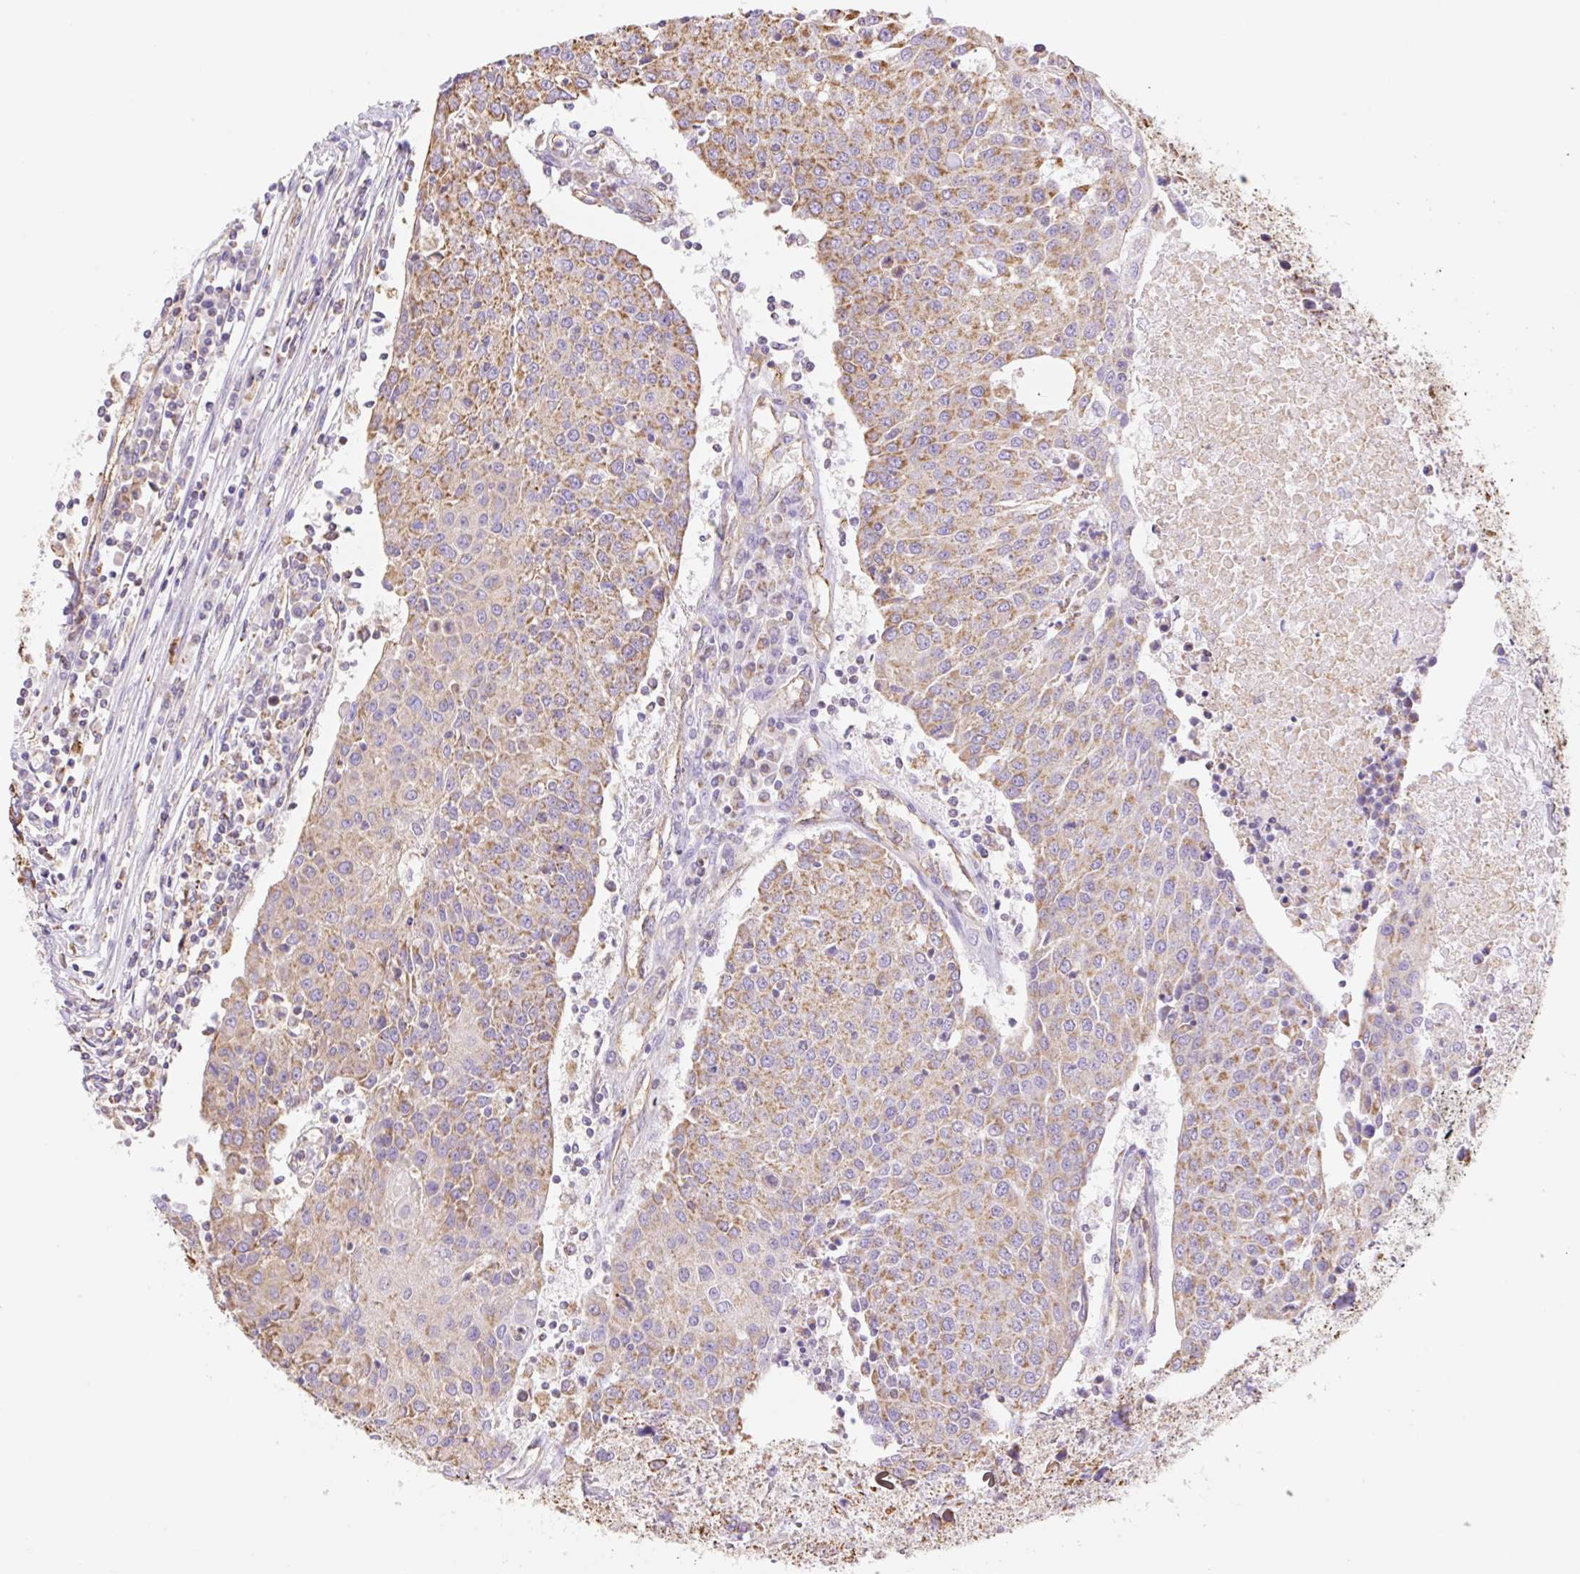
{"staining": {"intensity": "moderate", "quantity": ">75%", "location": "cytoplasmic/membranous"}, "tissue": "urothelial cancer", "cell_type": "Tumor cells", "image_type": "cancer", "snomed": [{"axis": "morphology", "description": "Urothelial carcinoma, High grade"}, {"axis": "topography", "description": "Urinary bladder"}], "caption": "IHC (DAB) staining of human urothelial cancer reveals moderate cytoplasmic/membranous protein staining in approximately >75% of tumor cells.", "gene": "ESAM", "patient": {"sex": "female", "age": 85}}